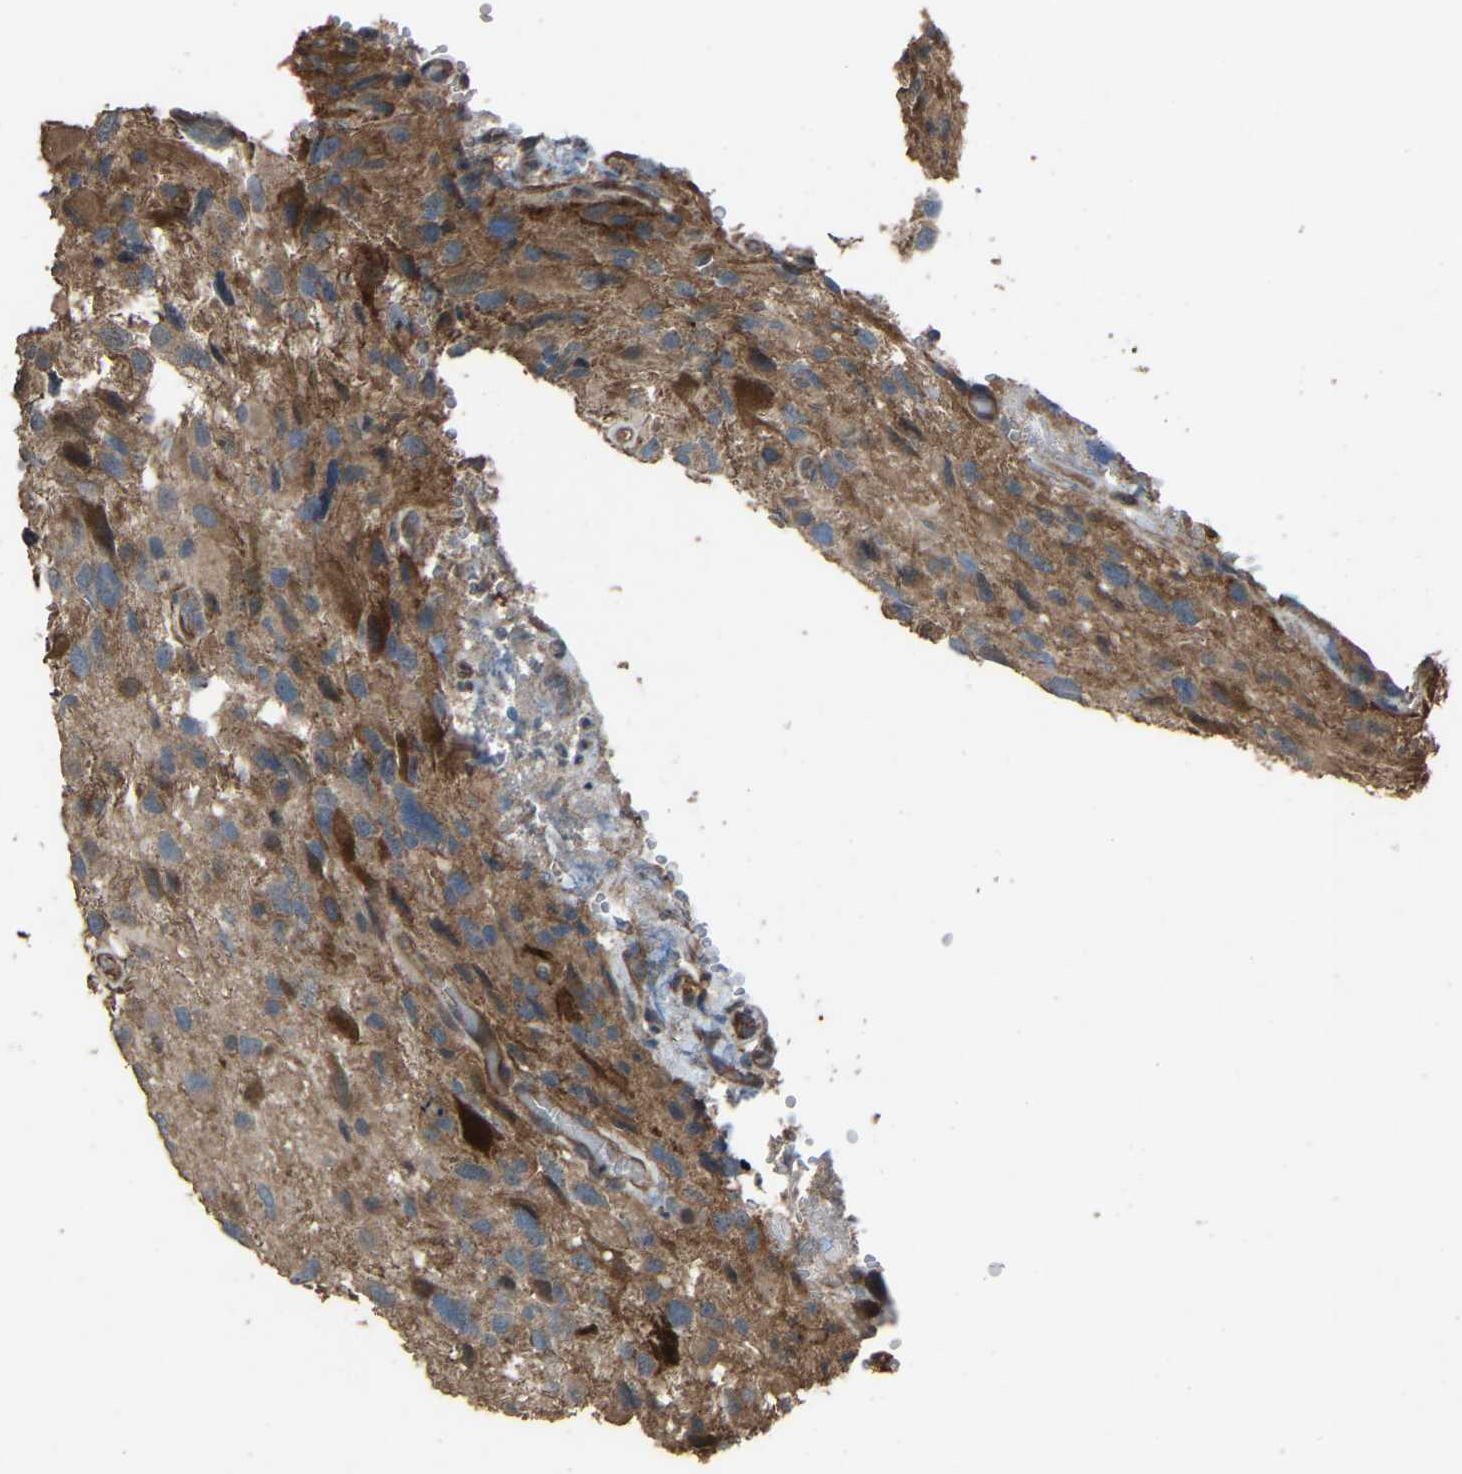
{"staining": {"intensity": "moderate", "quantity": "<25%", "location": "cytoplasmic/membranous"}, "tissue": "glioma", "cell_type": "Tumor cells", "image_type": "cancer", "snomed": [{"axis": "morphology", "description": "Glioma, malignant, High grade"}, {"axis": "topography", "description": "Brain"}], "caption": "The micrograph displays a brown stain indicating the presence of a protein in the cytoplasmic/membranous of tumor cells in glioma. The protein is shown in brown color, while the nuclei are stained blue.", "gene": "SLC4A2", "patient": {"sex": "male", "age": 33}}